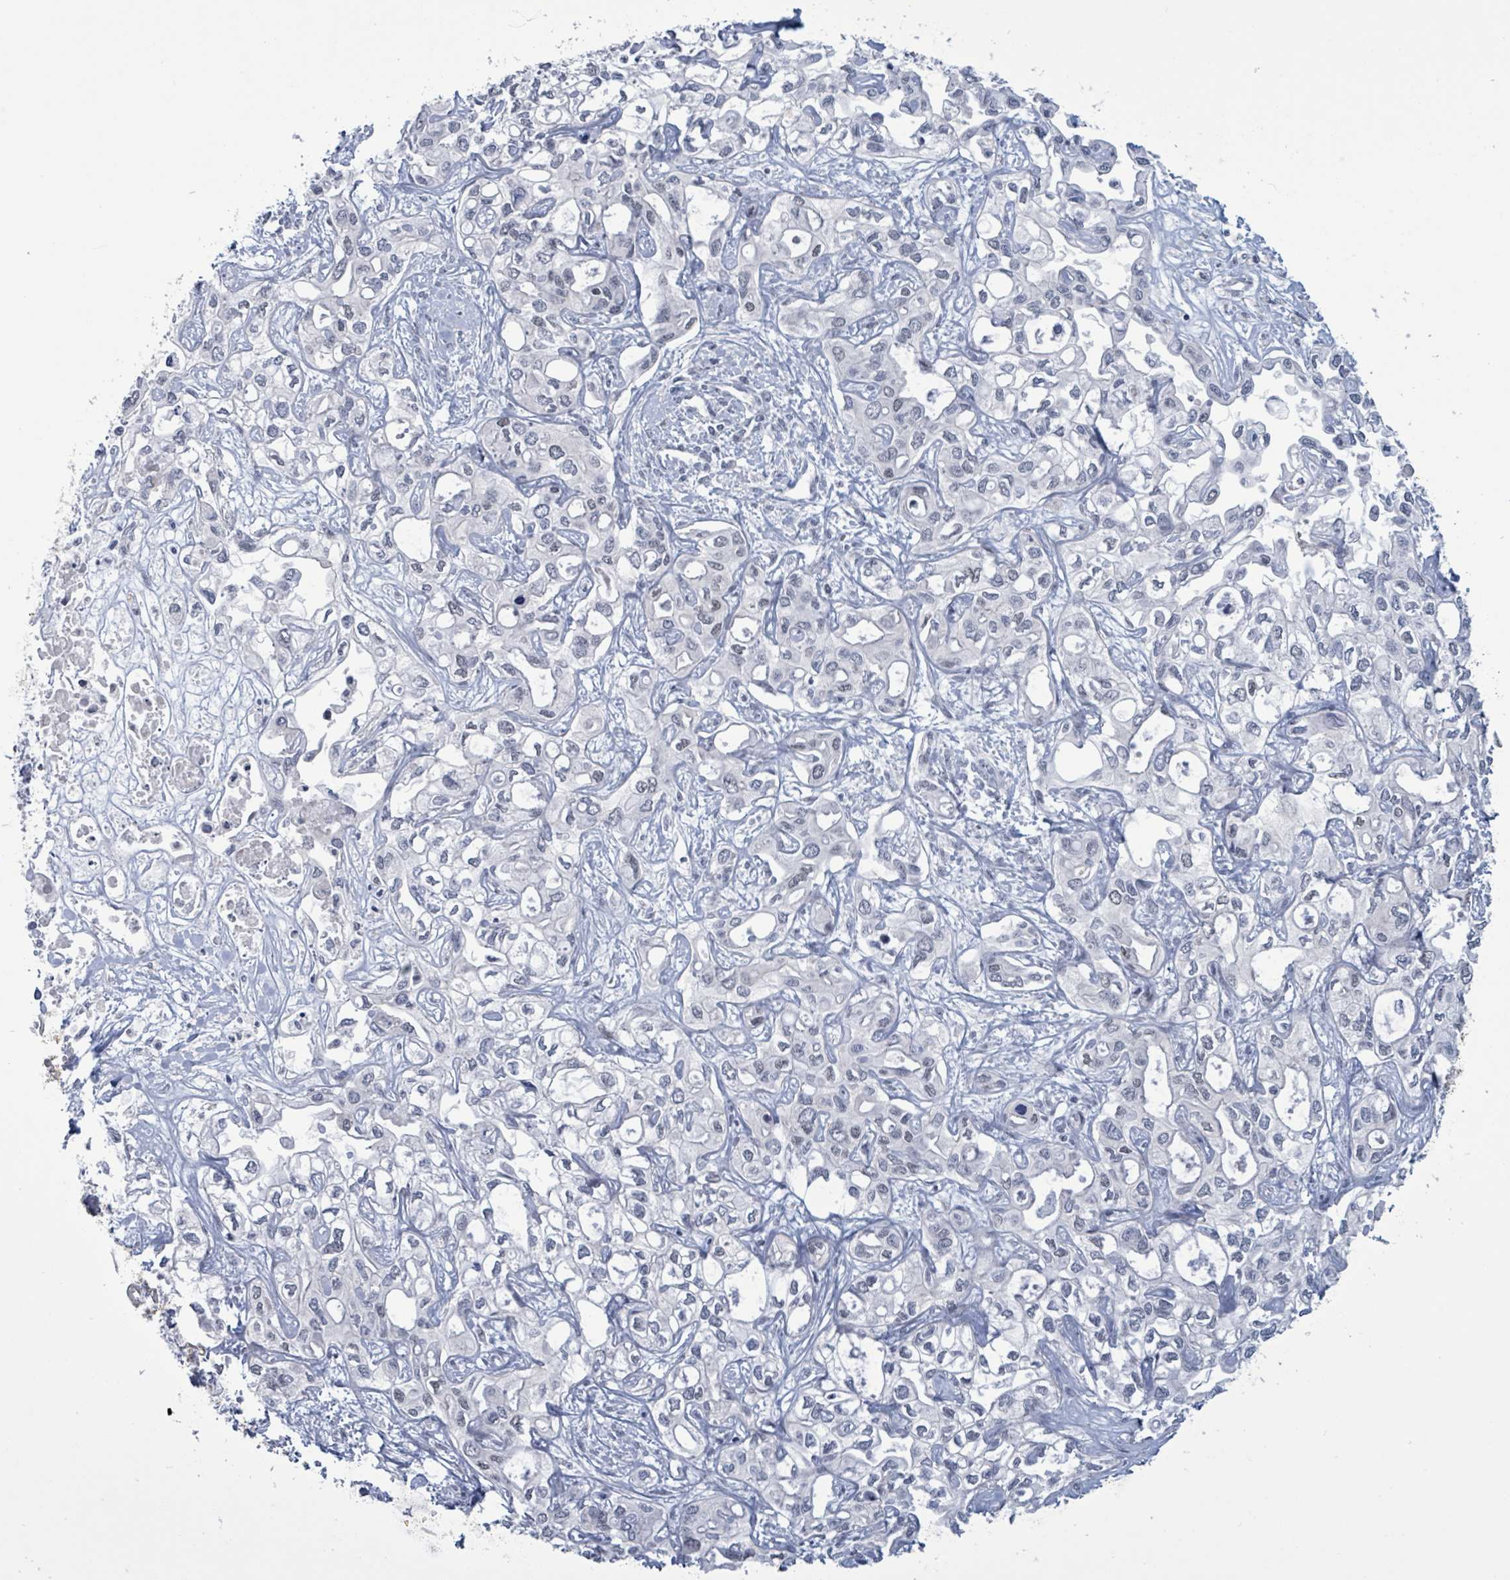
{"staining": {"intensity": "negative", "quantity": "none", "location": "none"}, "tissue": "liver cancer", "cell_type": "Tumor cells", "image_type": "cancer", "snomed": [{"axis": "morphology", "description": "Cholangiocarcinoma"}, {"axis": "topography", "description": "Liver"}], "caption": "High power microscopy image of an IHC photomicrograph of liver cancer (cholangiocarcinoma), revealing no significant positivity in tumor cells.", "gene": "CT45A5", "patient": {"sex": "female", "age": 64}}